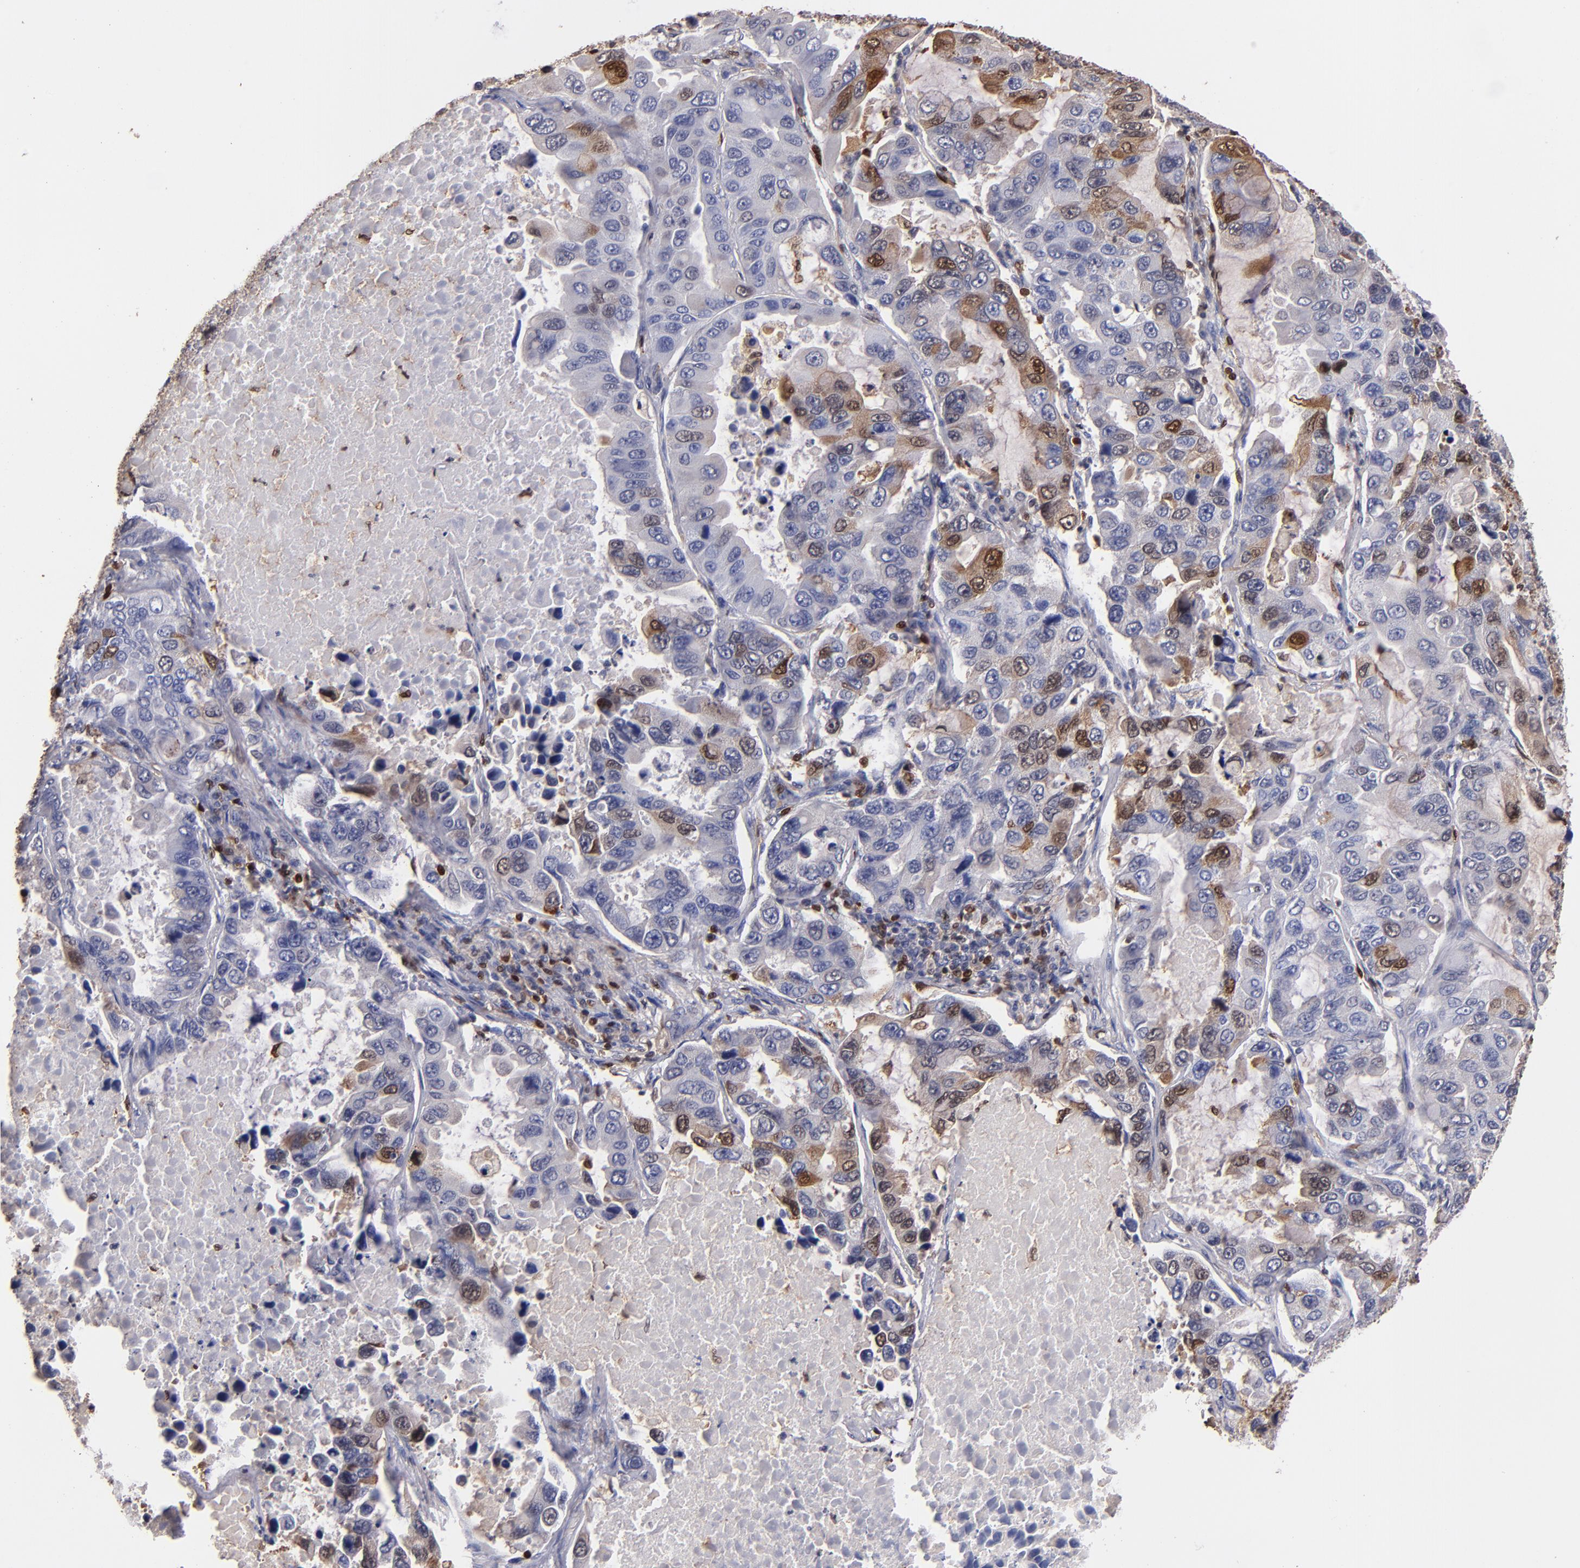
{"staining": {"intensity": "moderate", "quantity": "<25%", "location": "cytoplasmic/membranous,nuclear"}, "tissue": "lung cancer", "cell_type": "Tumor cells", "image_type": "cancer", "snomed": [{"axis": "morphology", "description": "Adenocarcinoma, NOS"}, {"axis": "topography", "description": "Lung"}], "caption": "The image reveals immunohistochemical staining of adenocarcinoma (lung). There is moderate cytoplasmic/membranous and nuclear positivity is present in about <25% of tumor cells.", "gene": "S100A4", "patient": {"sex": "male", "age": 64}}